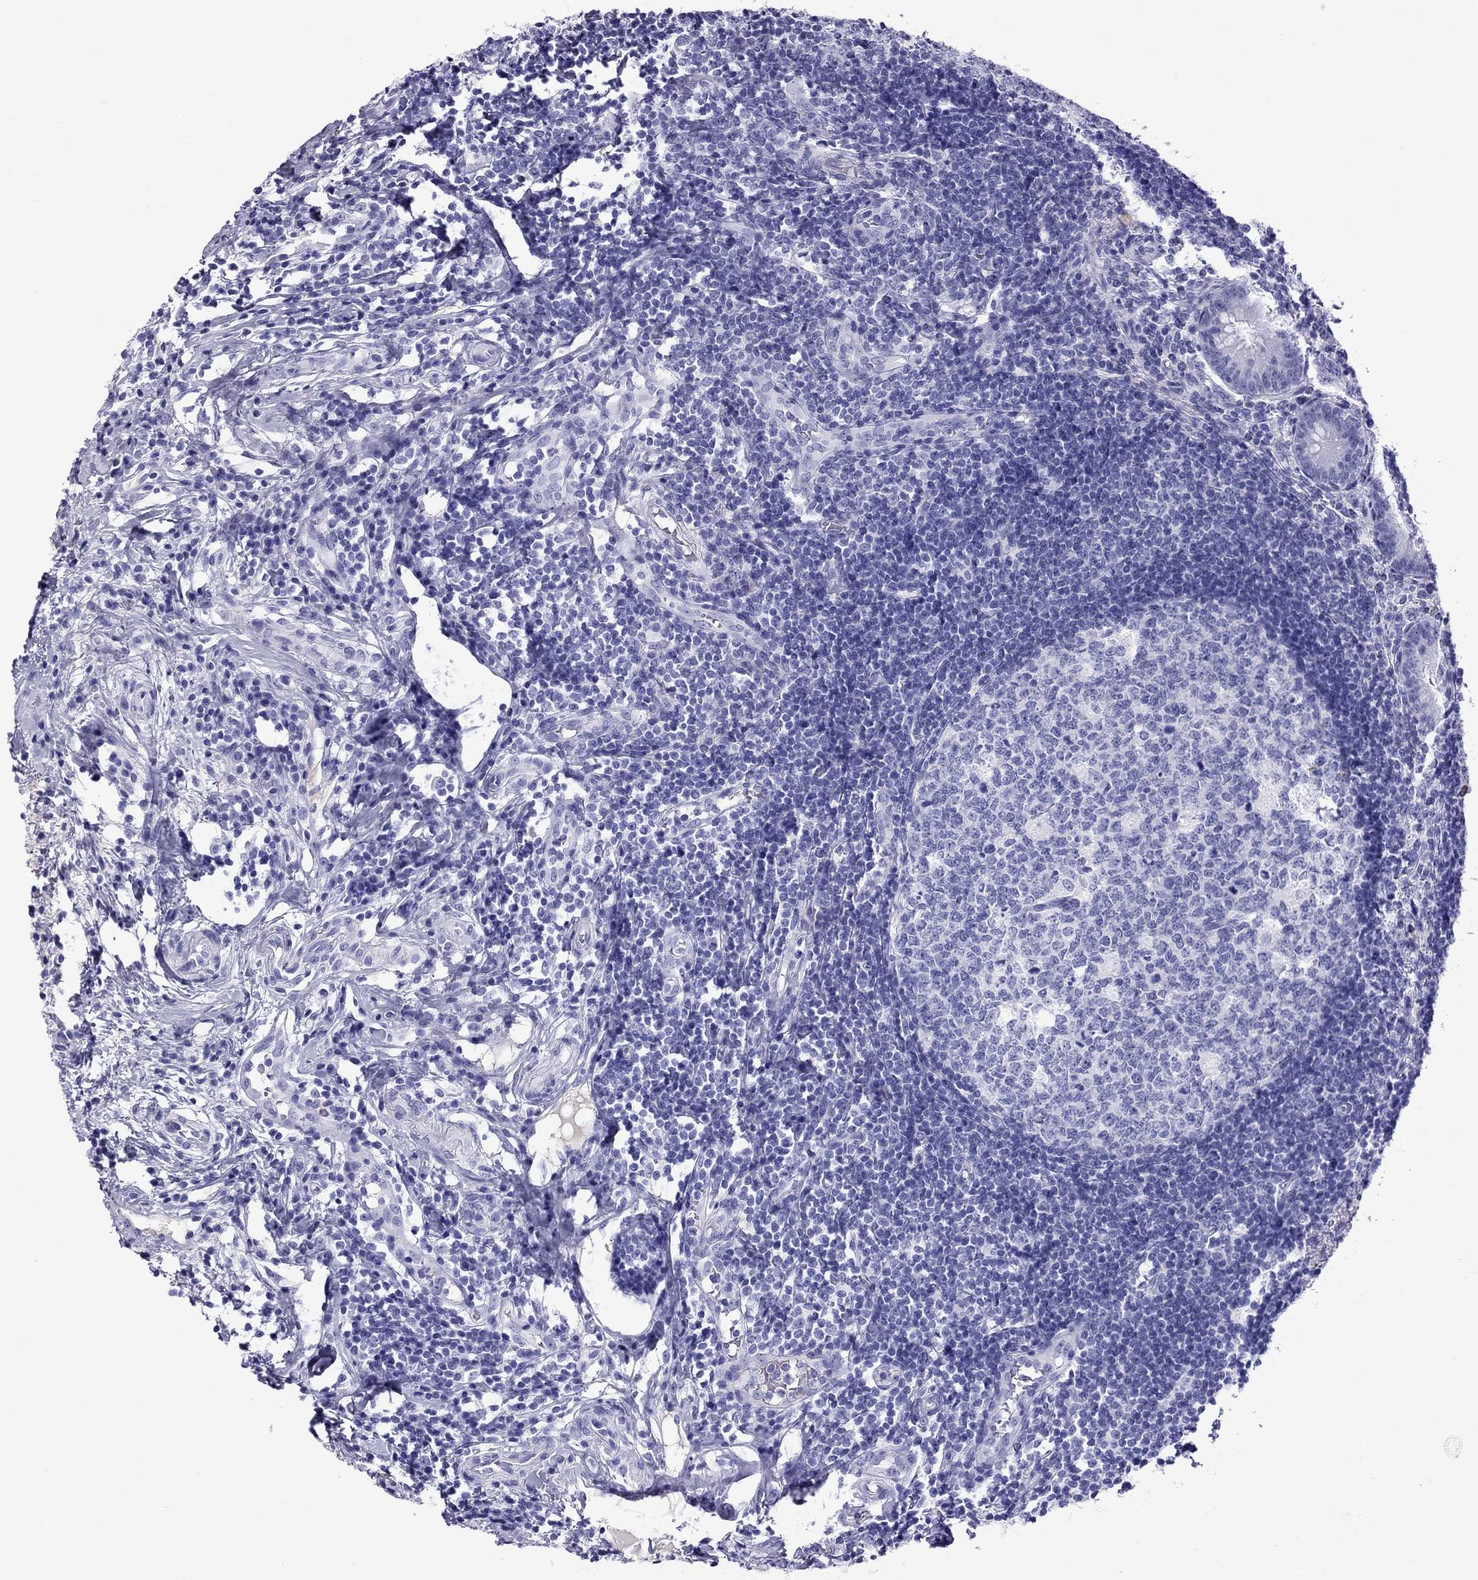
{"staining": {"intensity": "negative", "quantity": "none", "location": "none"}, "tissue": "appendix", "cell_type": "Glandular cells", "image_type": "normal", "snomed": [{"axis": "morphology", "description": "Normal tissue, NOS"}, {"axis": "morphology", "description": "Inflammation, NOS"}, {"axis": "topography", "description": "Appendix"}], "caption": "Immunohistochemistry (IHC) of unremarkable human appendix reveals no positivity in glandular cells.", "gene": "SCART1", "patient": {"sex": "male", "age": 16}}